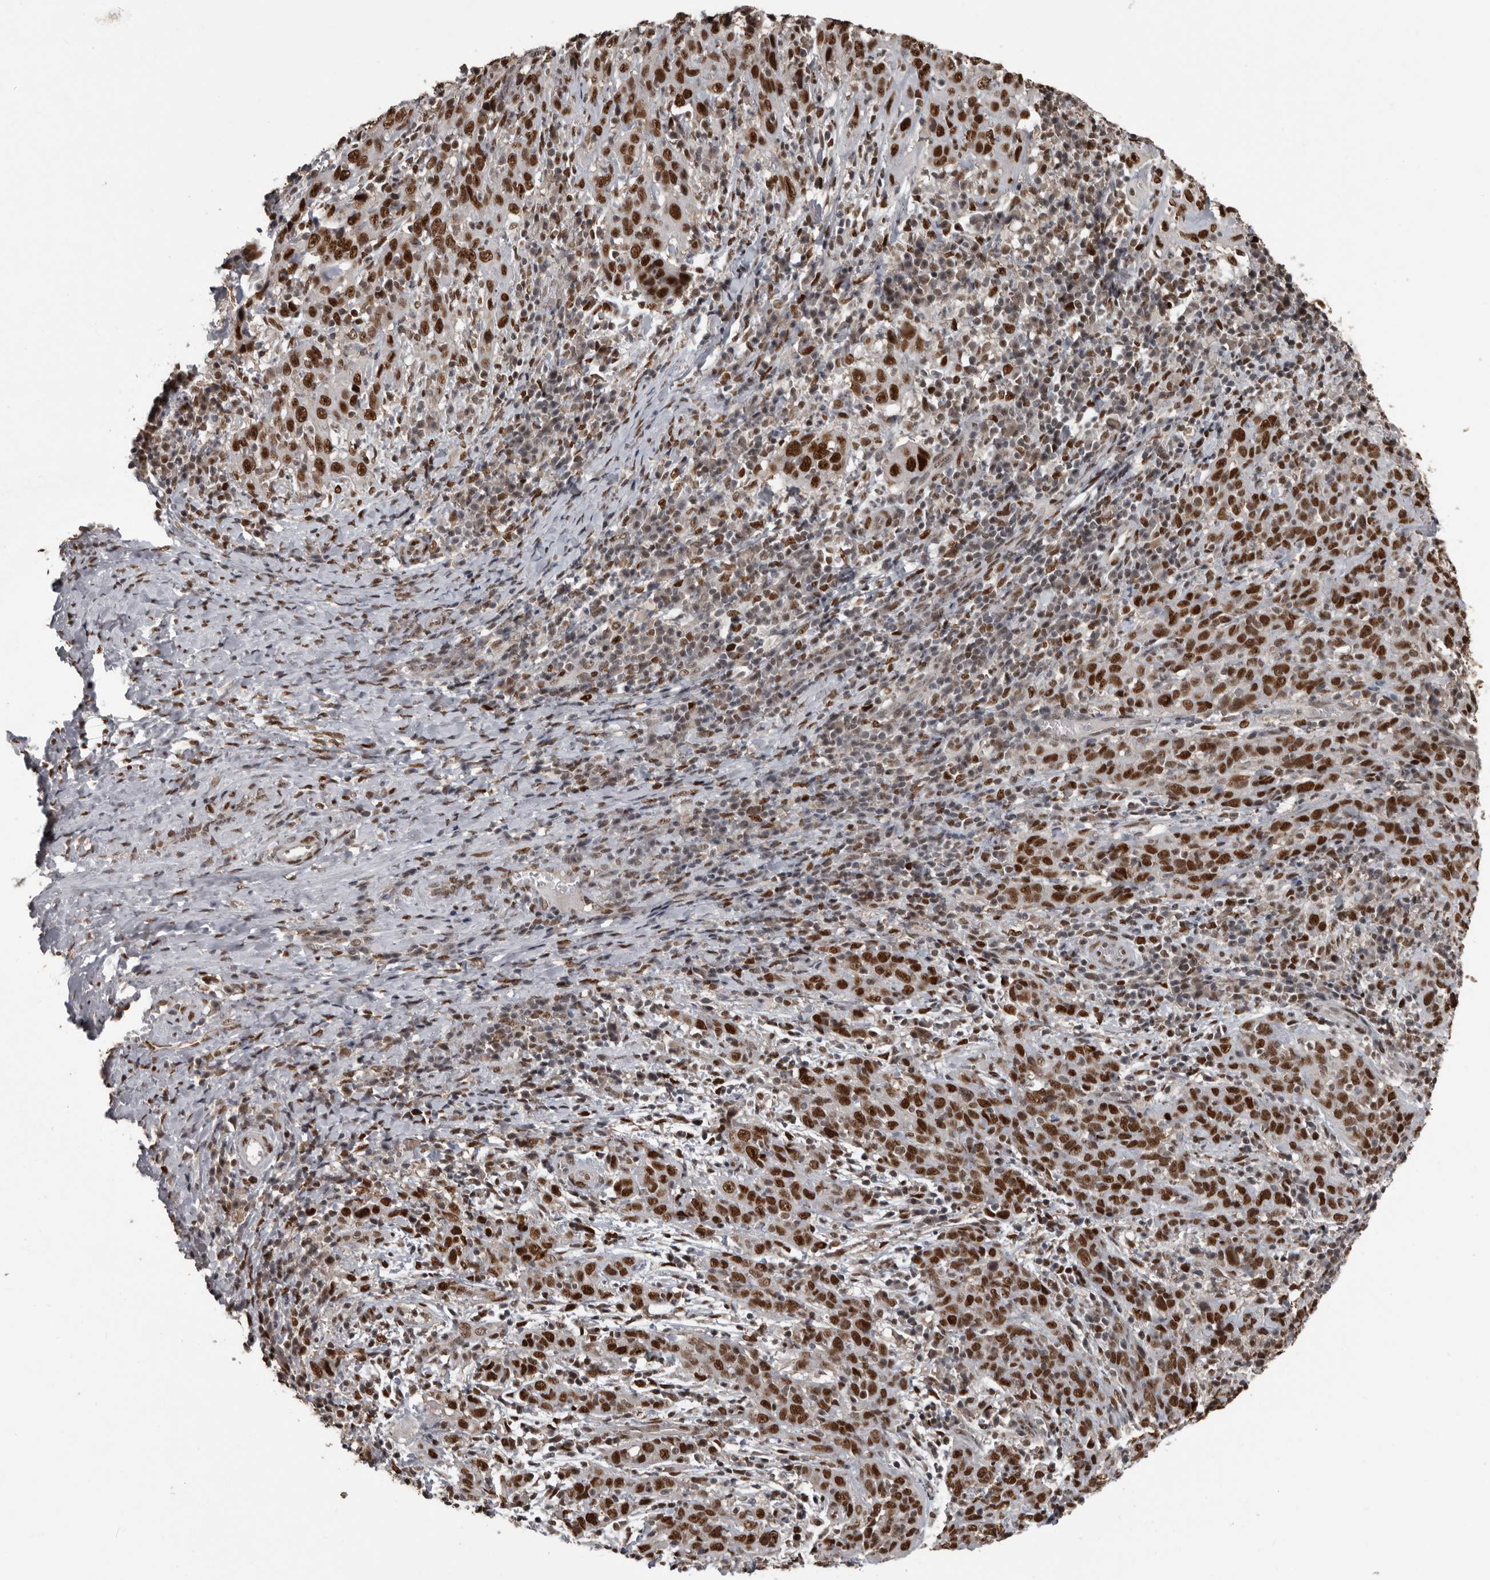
{"staining": {"intensity": "strong", "quantity": ">75%", "location": "nuclear"}, "tissue": "cervical cancer", "cell_type": "Tumor cells", "image_type": "cancer", "snomed": [{"axis": "morphology", "description": "Squamous cell carcinoma, NOS"}, {"axis": "topography", "description": "Cervix"}], "caption": "Cervical squamous cell carcinoma tissue exhibits strong nuclear positivity in about >75% of tumor cells", "gene": "CHD1L", "patient": {"sex": "female", "age": 46}}